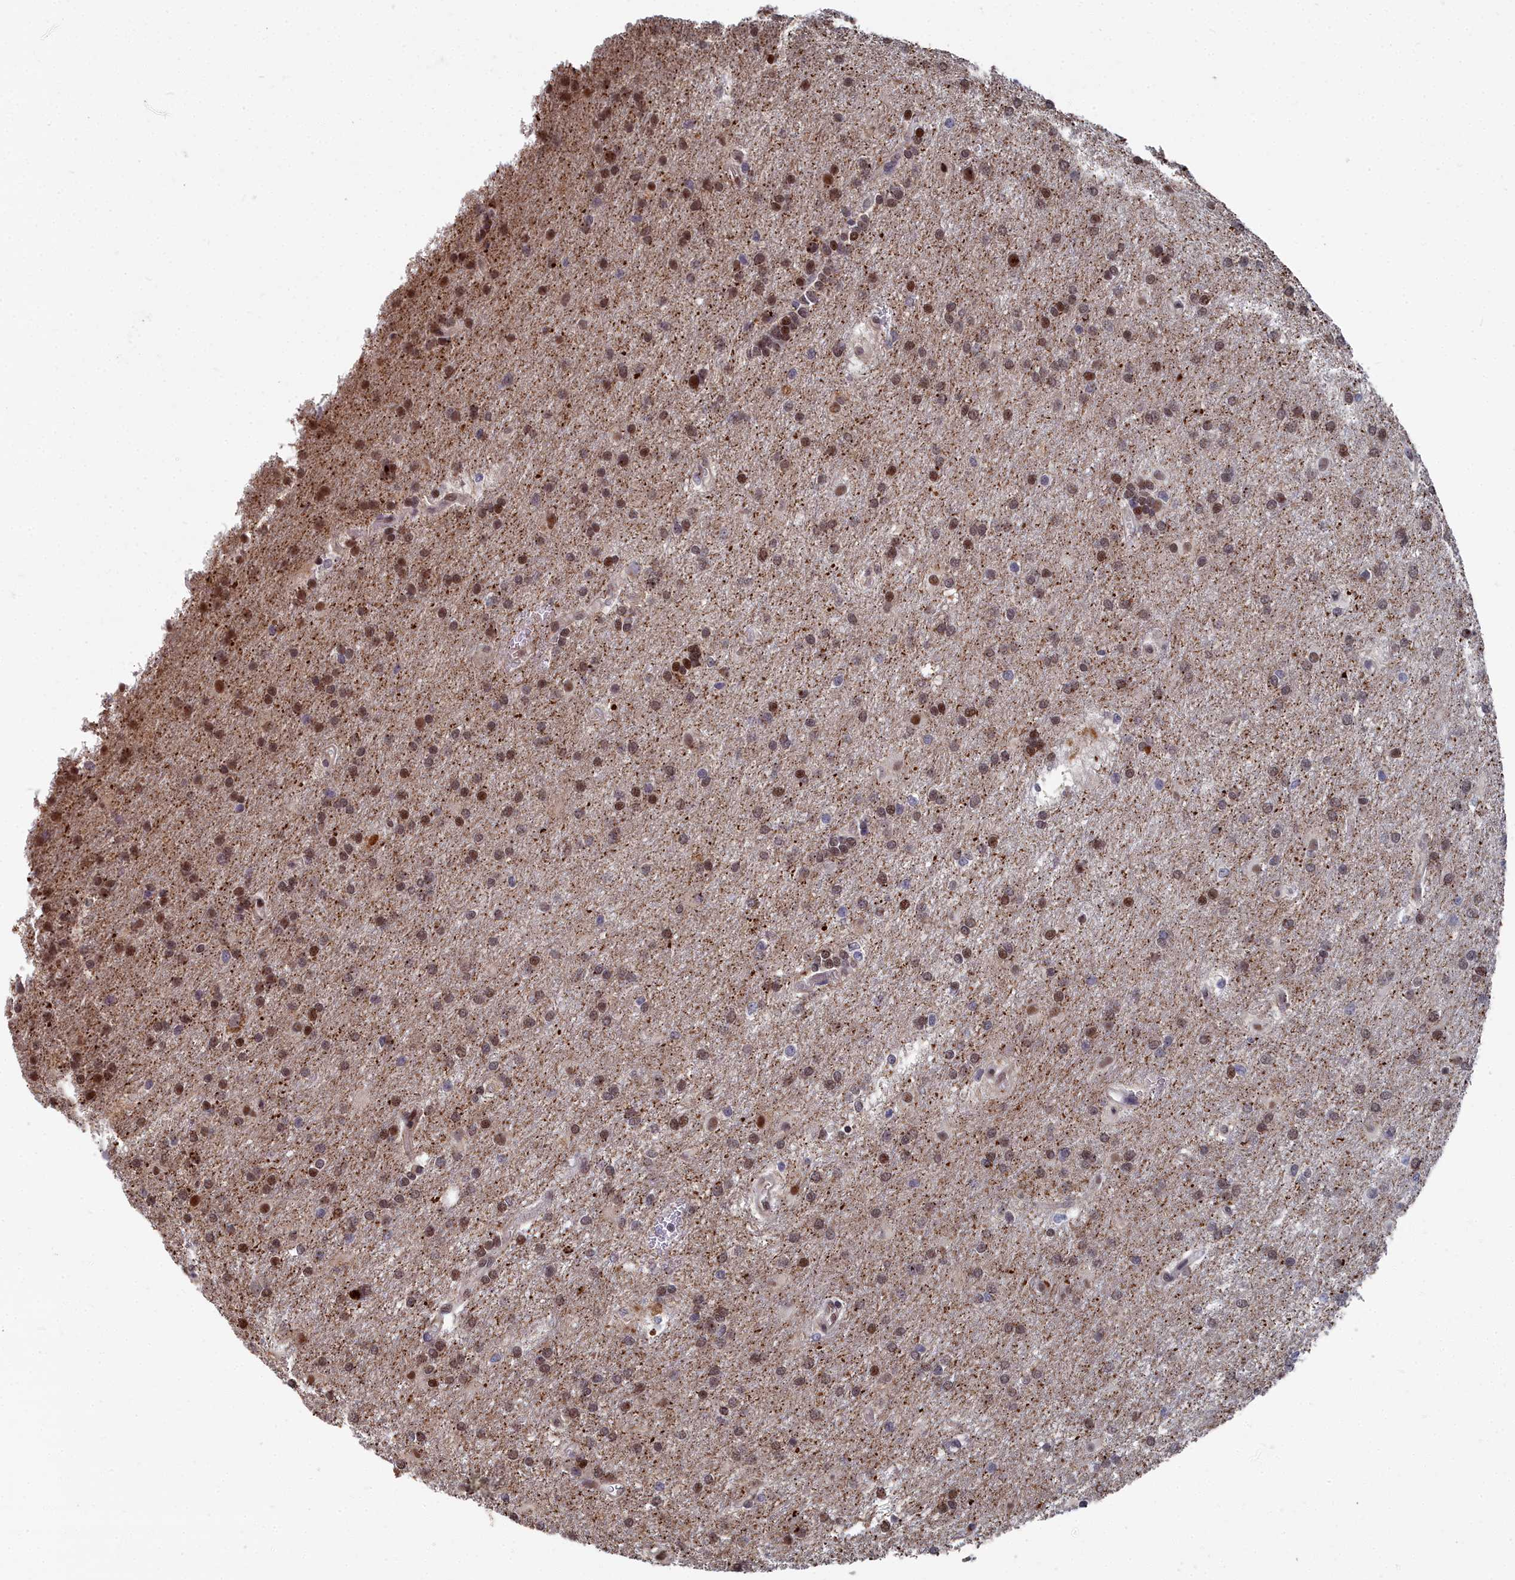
{"staining": {"intensity": "moderate", "quantity": "25%-75%", "location": "nuclear"}, "tissue": "glioma", "cell_type": "Tumor cells", "image_type": "cancer", "snomed": [{"axis": "morphology", "description": "Glioma, malignant, Low grade"}, {"axis": "topography", "description": "Brain"}], "caption": "Immunohistochemistry (IHC) micrograph of human glioma stained for a protein (brown), which demonstrates medium levels of moderate nuclear expression in approximately 25%-75% of tumor cells.", "gene": "RPS27A", "patient": {"sex": "male", "age": 66}}